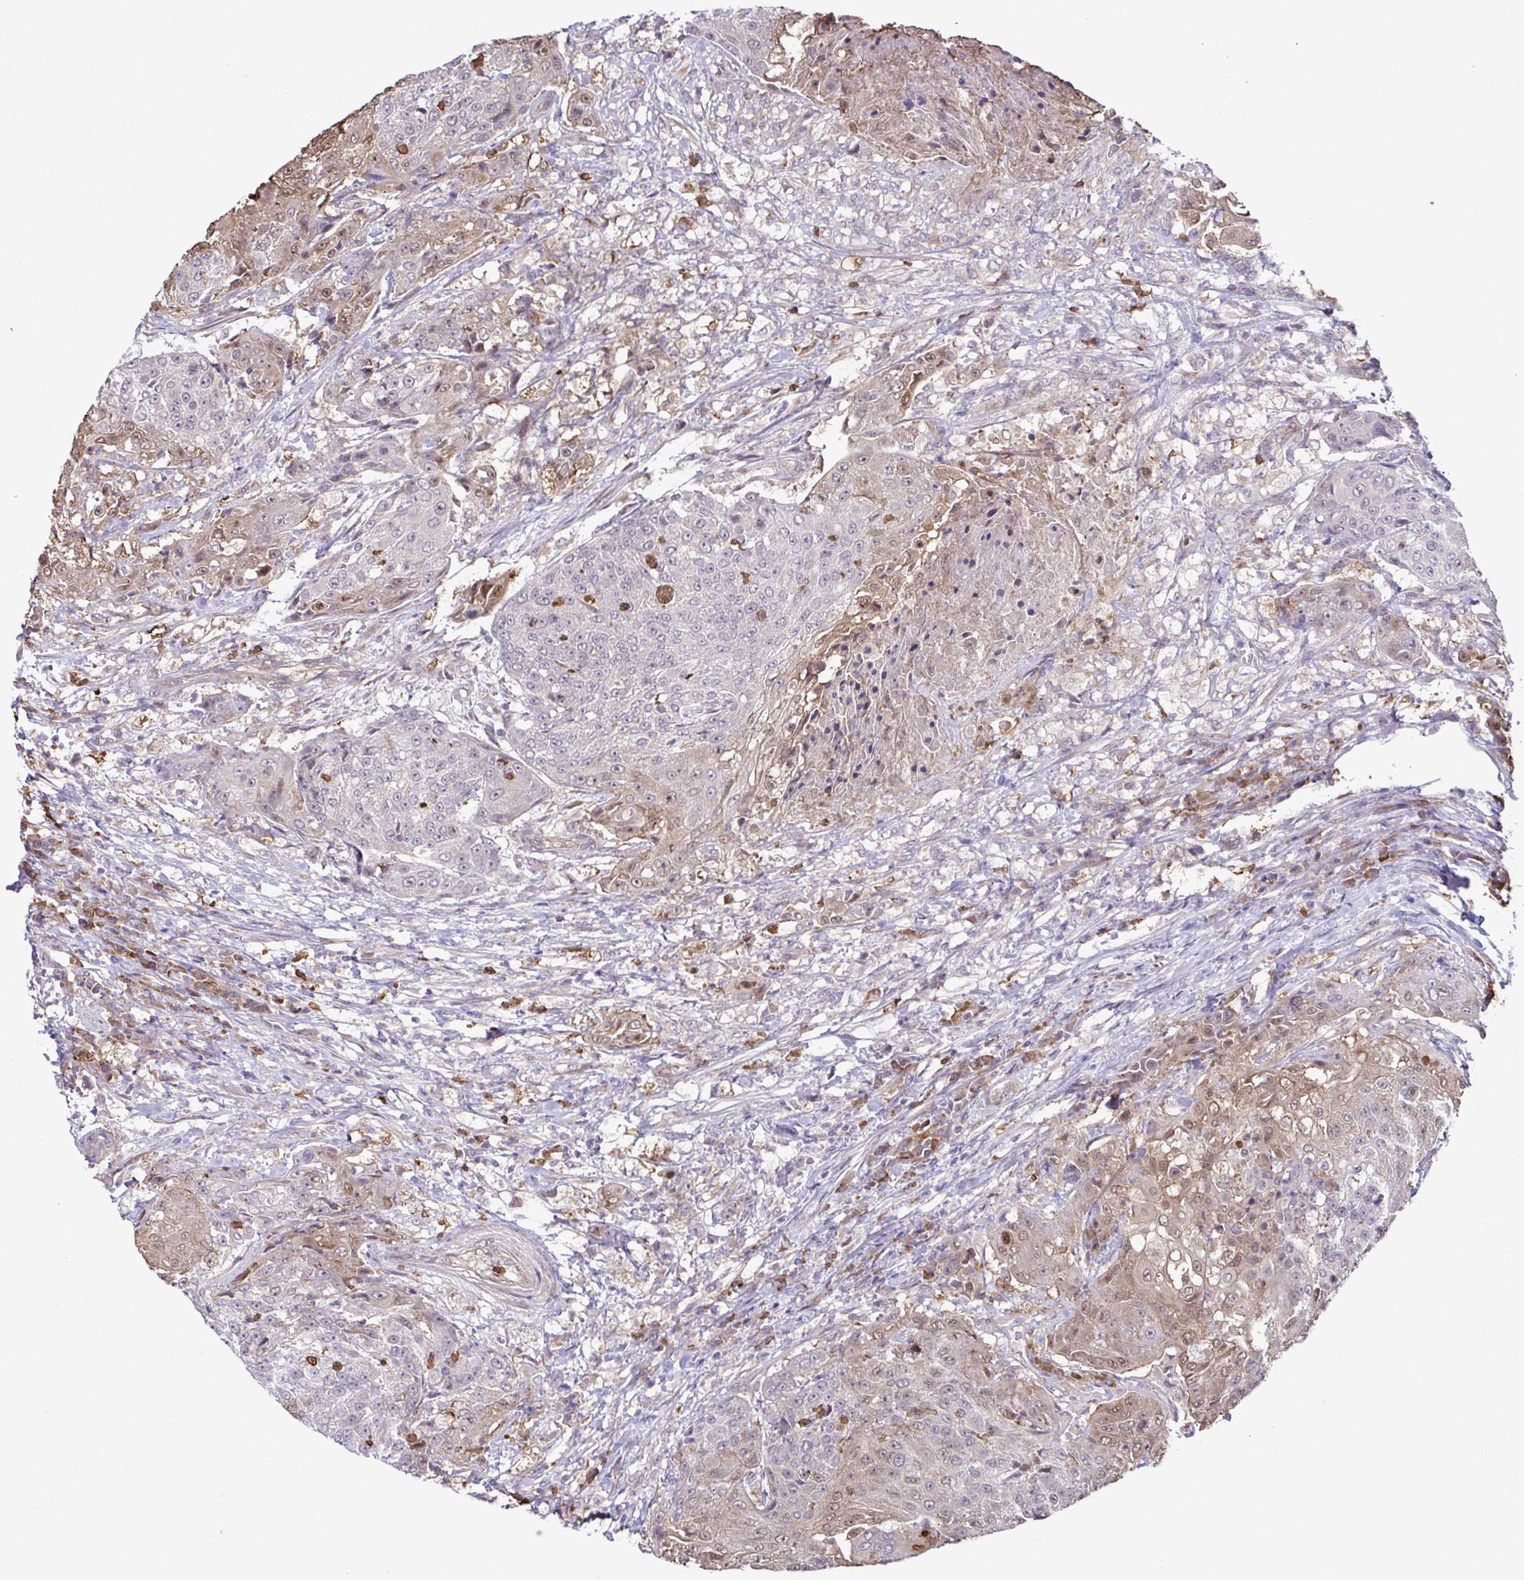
{"staining": {"intensity": "moderate", "quantity": "<25%", "location": "cytoplasmic/membranous,nuclear"}, "tissue": "urothelial cancer", "cell_type": "Tumor cells", "image_type": "cancer", "snomed": [{"axis": "morphology", "description": "Urothelial carcinoma, High grade"}, {"axis": "topography", "description": "Urinary bladder"}], "caption": "Tumor cells exhibit low levels of moderate cytoplasmic/membranous and nuclear positivity in about <25% of cells in human urothelial cancer.", "gene": "CMPK1", "patient": {"sex": "female", "age": 63}}